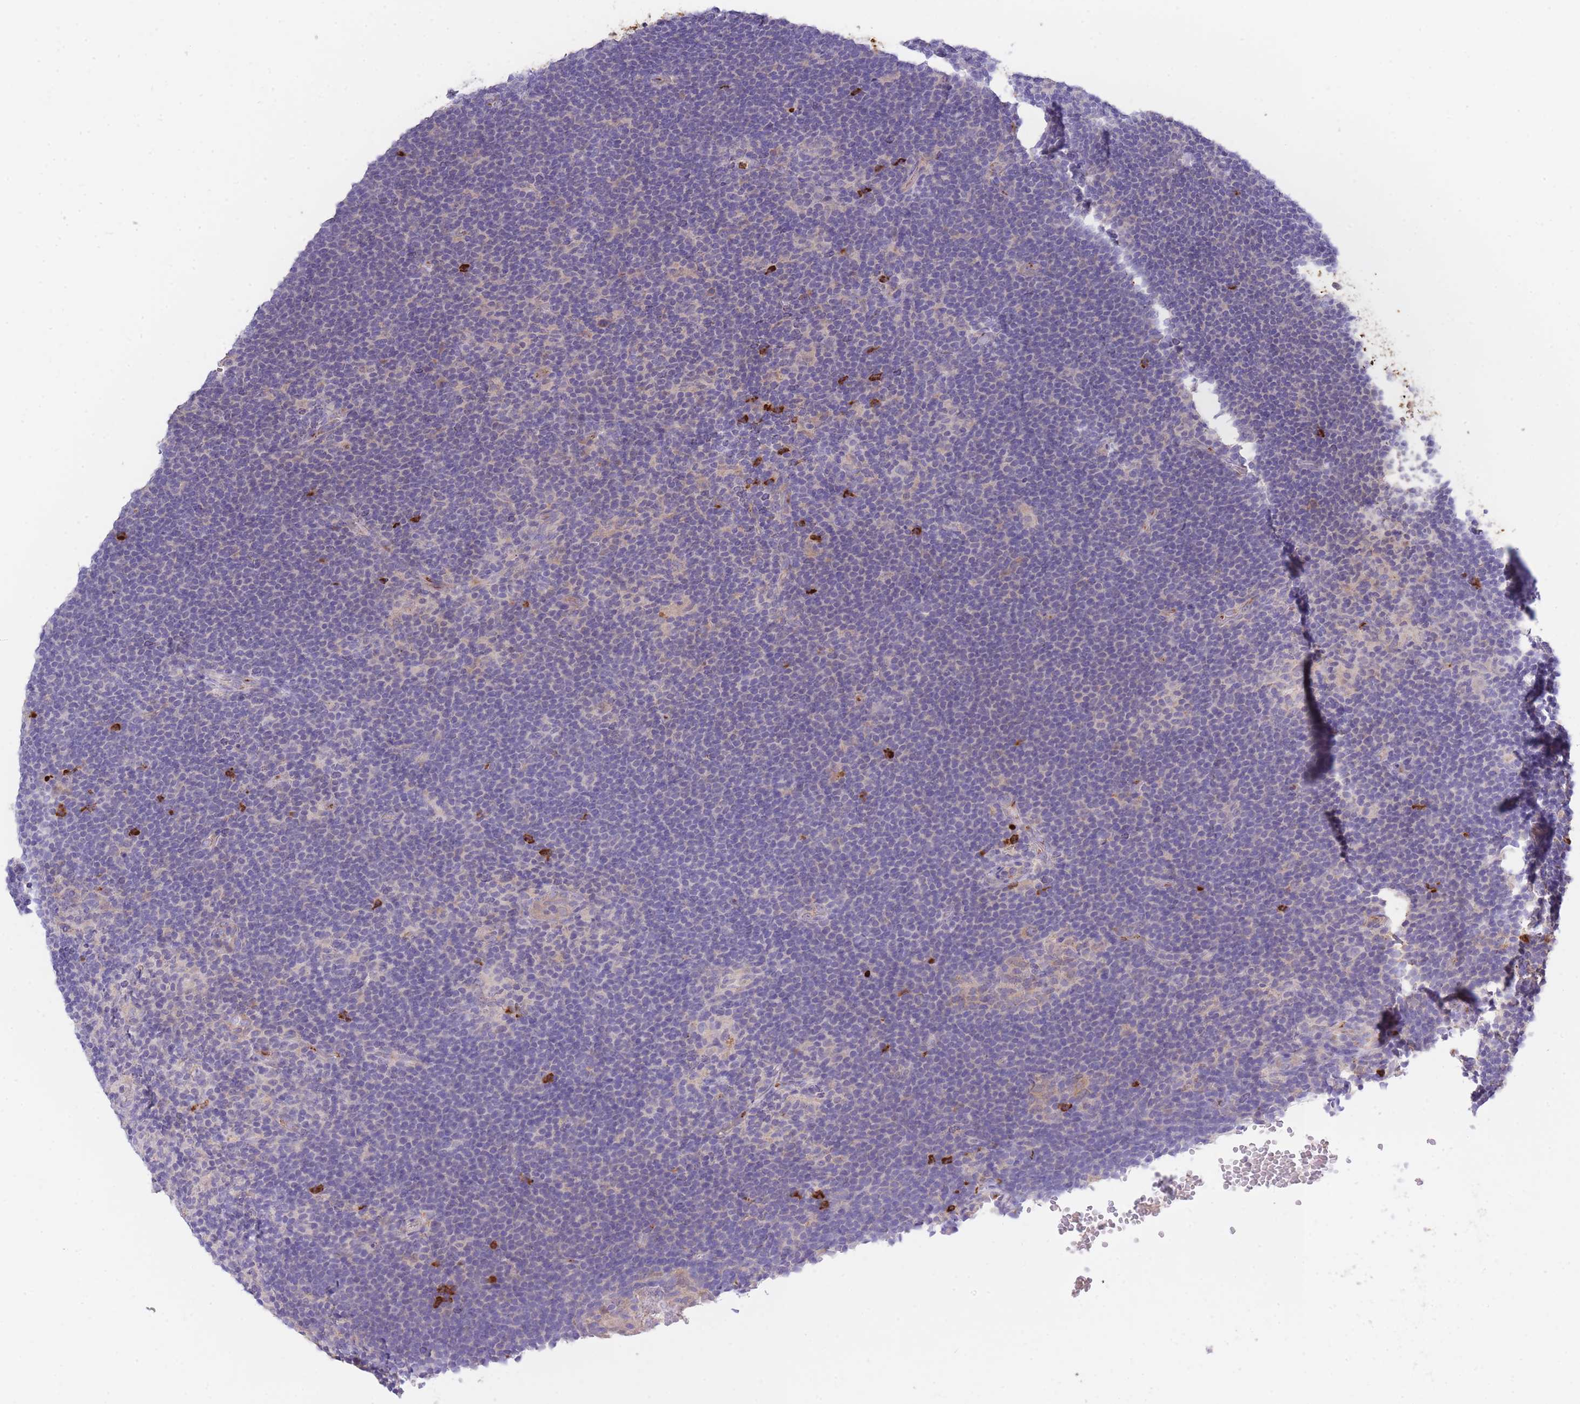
{"staining": {"intensity": "negative", "quantity": "none", "location": "none"}, "tissue": "lymphoma", "cell_type": "Tumor cells", "image_type": "cancer", "snomed": [{"axis": "morphology", "description": "Hodgkin's disease, NOS"}, {"axis": "topography", "description": "Lymph node"}], "caption": "There is no significant staining in tumor cells of lymphoma.", "gene": "CENPM", "patient": {"sex": "female", "age": 57}}